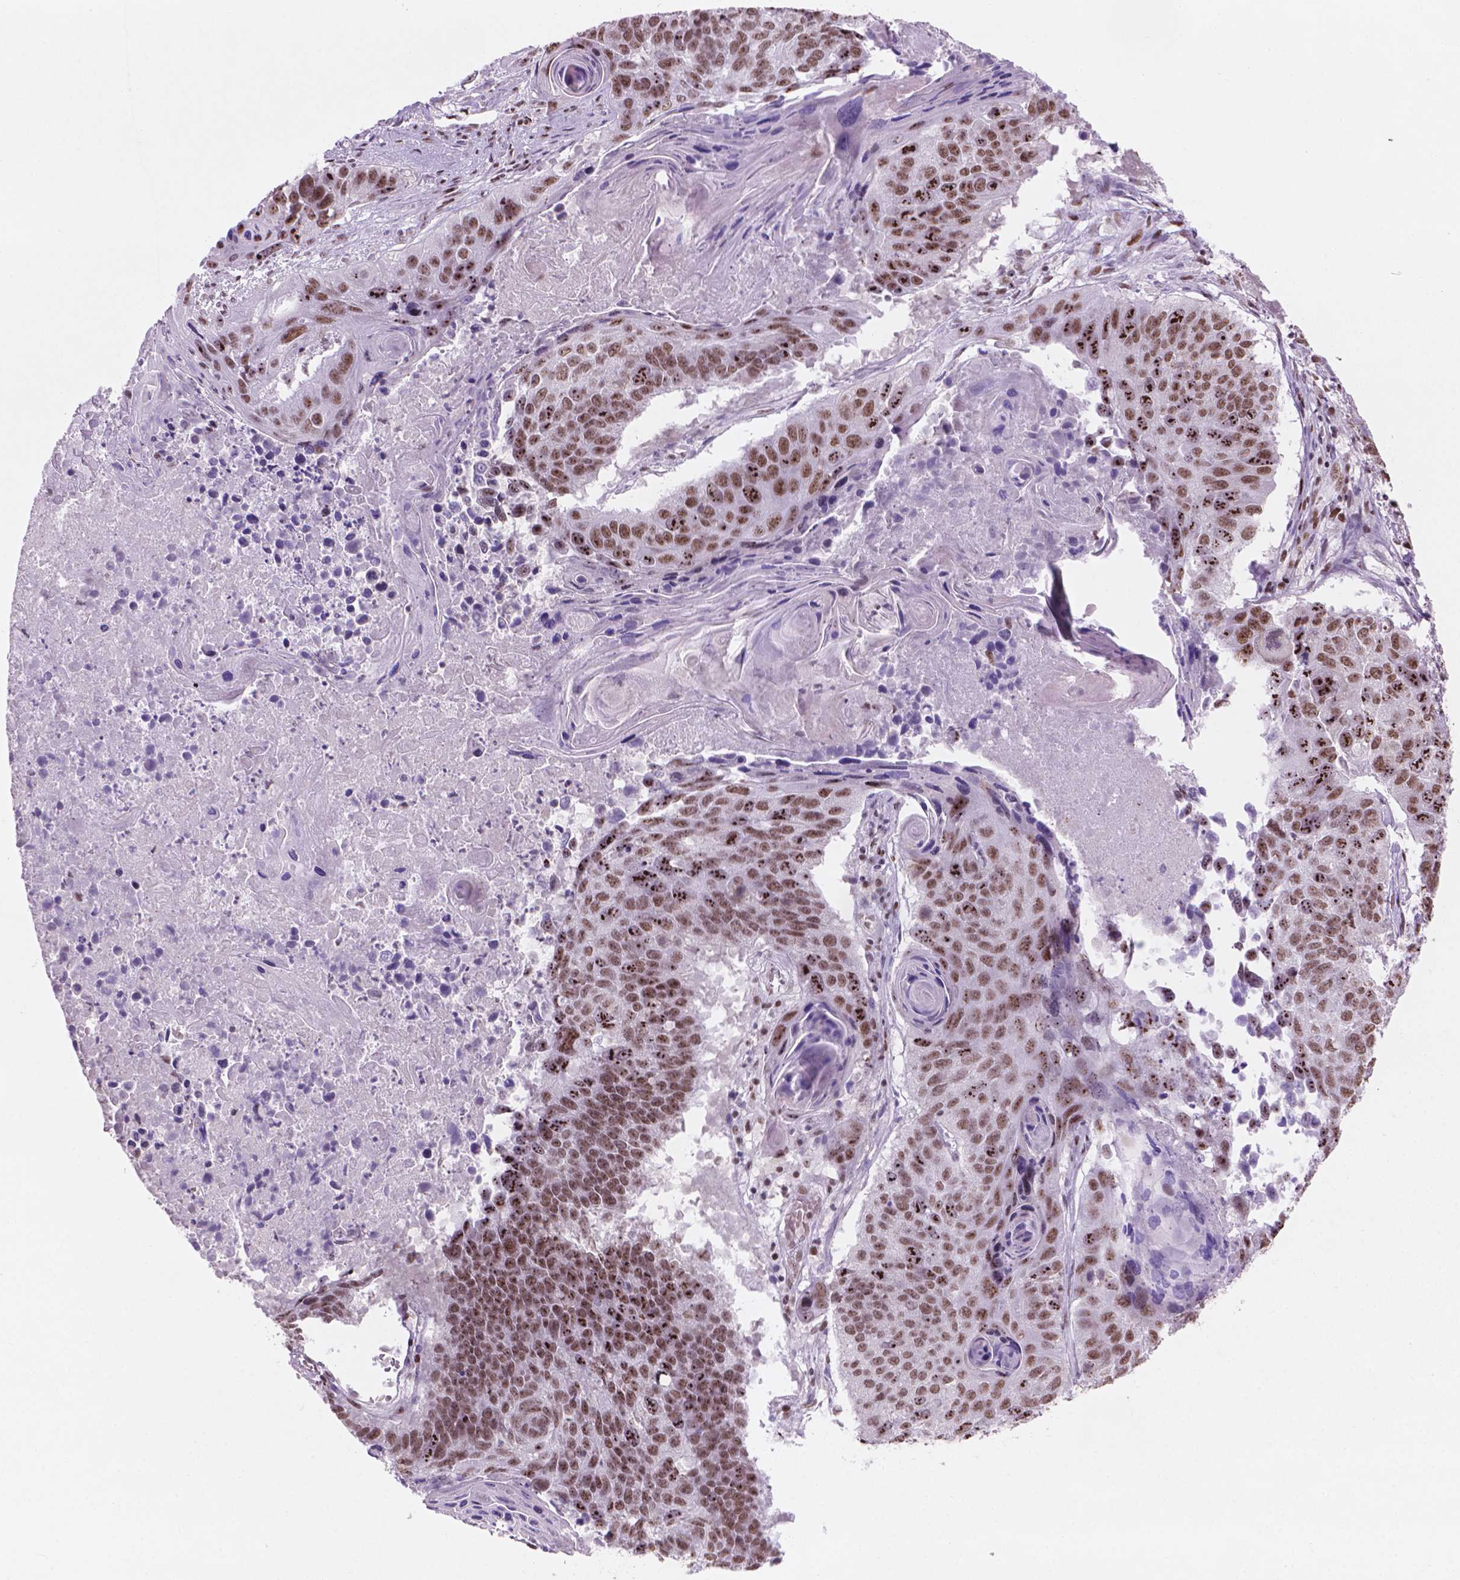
{"staining": {"intensity": "strong", "quantity": ">75%", "location": "nuclear"}, "tissue": "lung cancer", "cell_type": "Tumor cells", "image_type": "cancer", "snomed": [{"axis": "morphology", "description": "Squamous cell carcinoma, NOS"}, {"axis": "topography", "description": "Lung"}], "caption": "A micrograph showing strong nuclear expression in approximately >75% of tumor cells in lung cancer (squamous cell carcinoma), as visualized by brown immunohistochemical staining.", "gene": "HES7", "patient": {"sex": "male", "age": 73}}